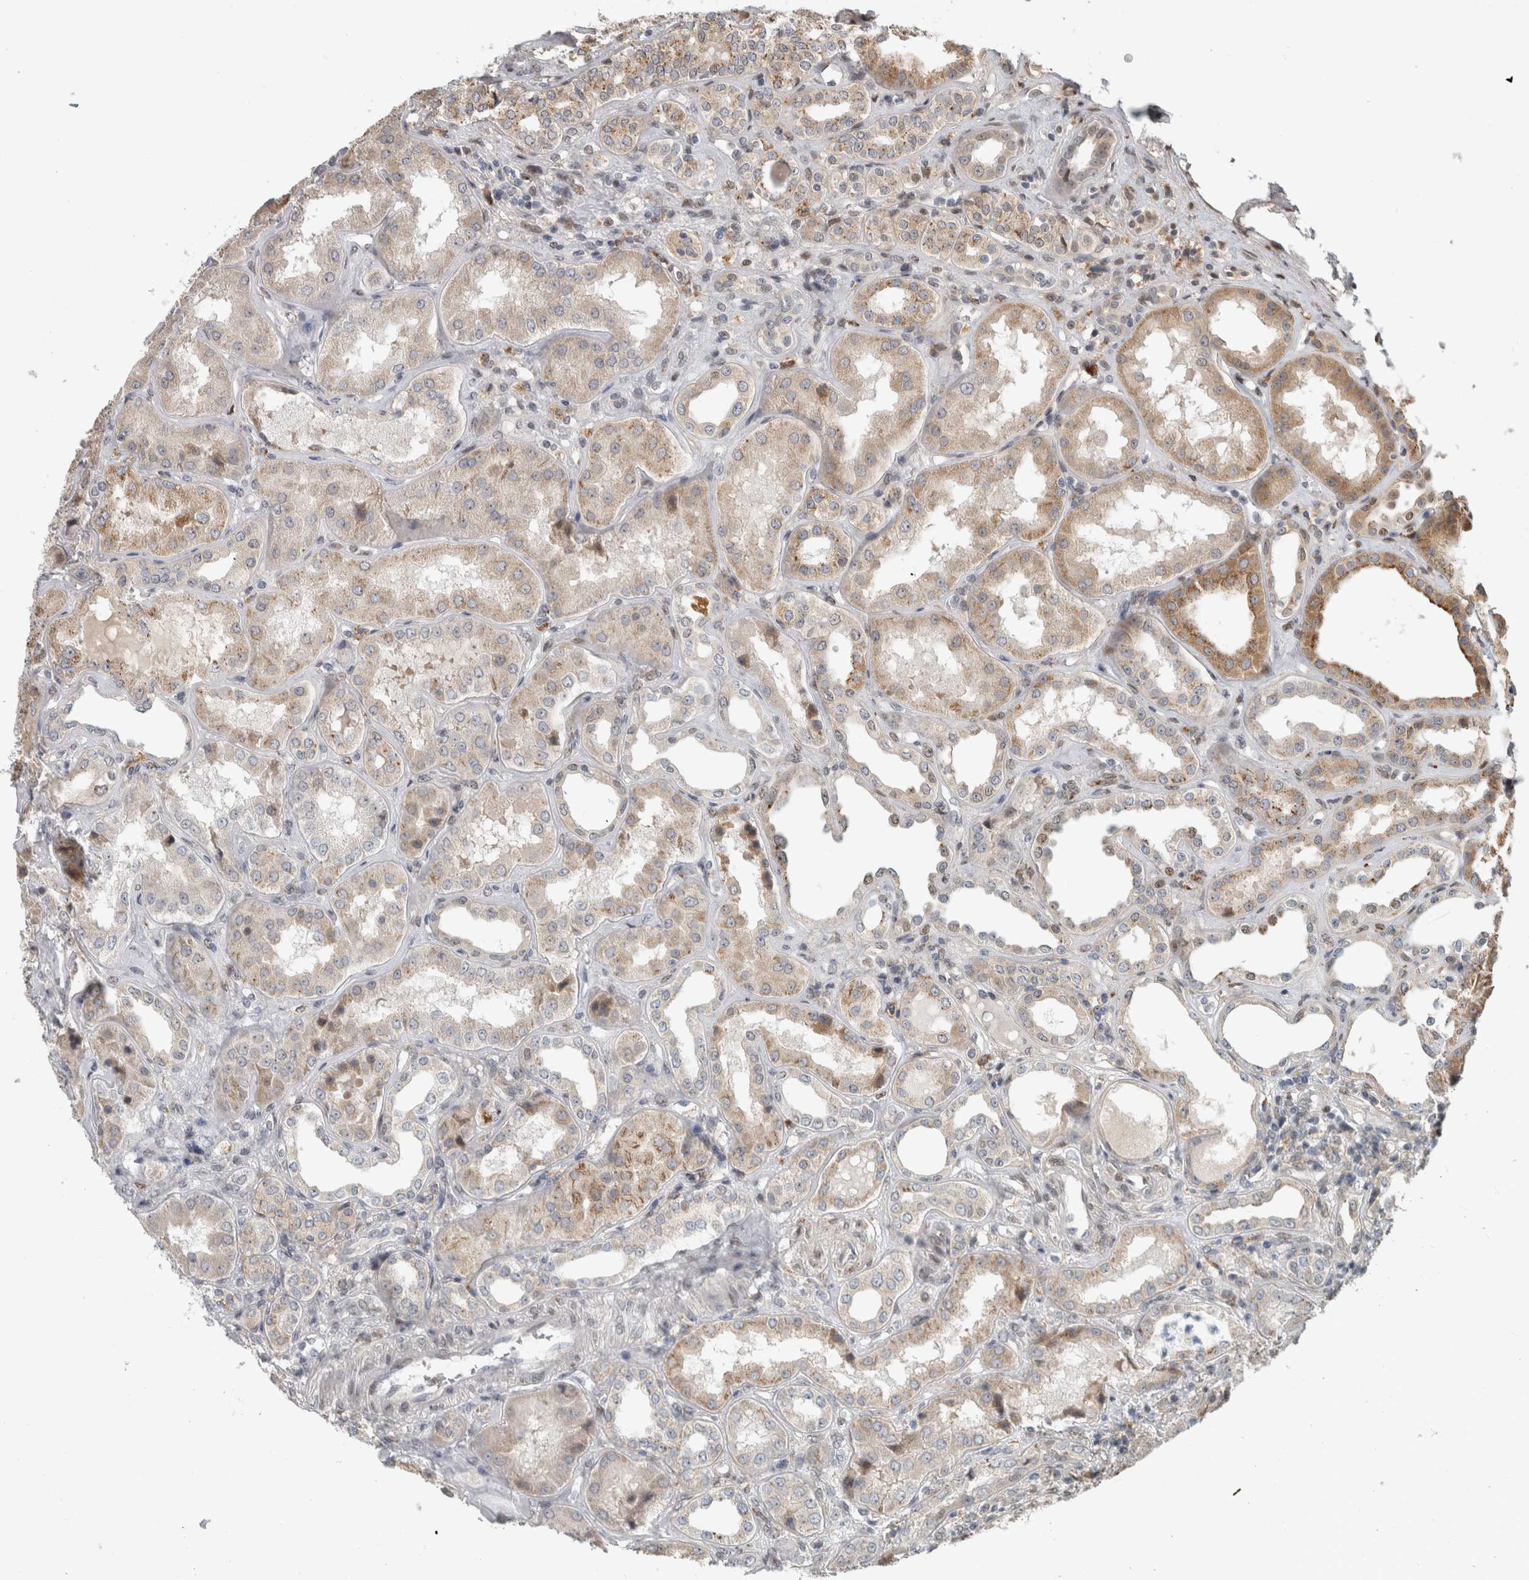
{"staining": {"intensity": "moderate", "quantity": "25%-75%", "location": "nuclear"}, "tissue": "kidney", "cell_type": "Cells in glomeruli", "image_type": "normal", "snomed": [{"axis": "morphology", "description": "Normal tissue, NOS"}, {"axis": "topography", "description": "Kidney"}], "caption": "An immunohistochemistry histopathology image of unremarkable tissue is shown. Protein staining in brown highlights moderate nuclear positivity in kidney within cells in glomeruli.", "gene": "NAB2", "patient": {"sex": "female", "age": 56}}